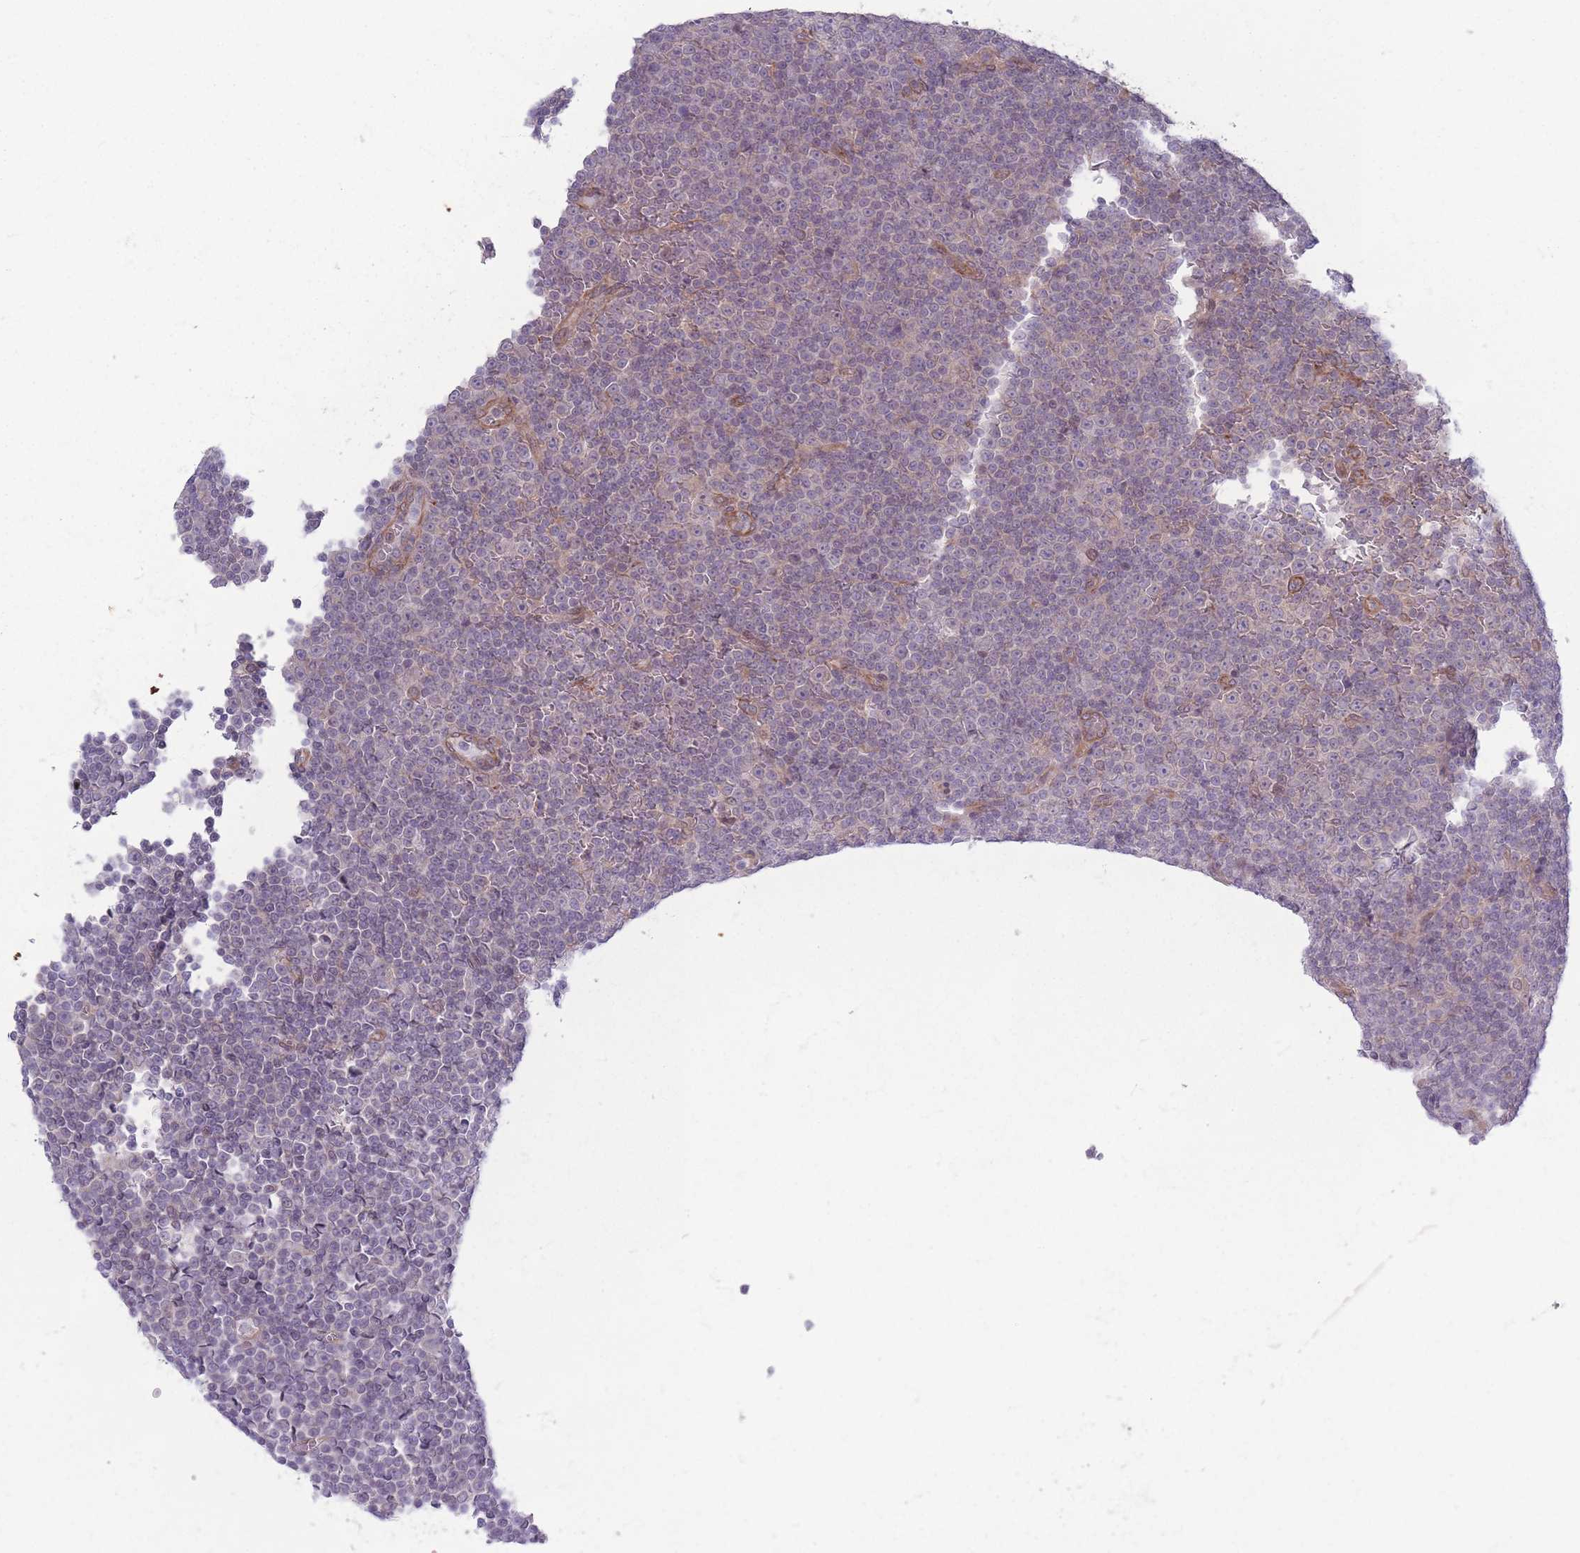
{"staining": {"intensity": "negative", "quantity": "none", "location": "none"}, "tissue": "lymphoma", "cell_type": "Tumor cells", "image_type": "cancer", "snomed": [{"axis": "morphology", "description": "Malignant lymphoma, non-Hodgkin's type, Low grade"}, {"axis": "topography", "description": "Lymph node"}], "caption": "A micrograph of malignant lymphoma, non-Hodgkin's type (low-grade) stained for a protein shows no brown staining in tumor cells.", "gene": "VRK2", "patient": {"sex": "female", "age": 67}}